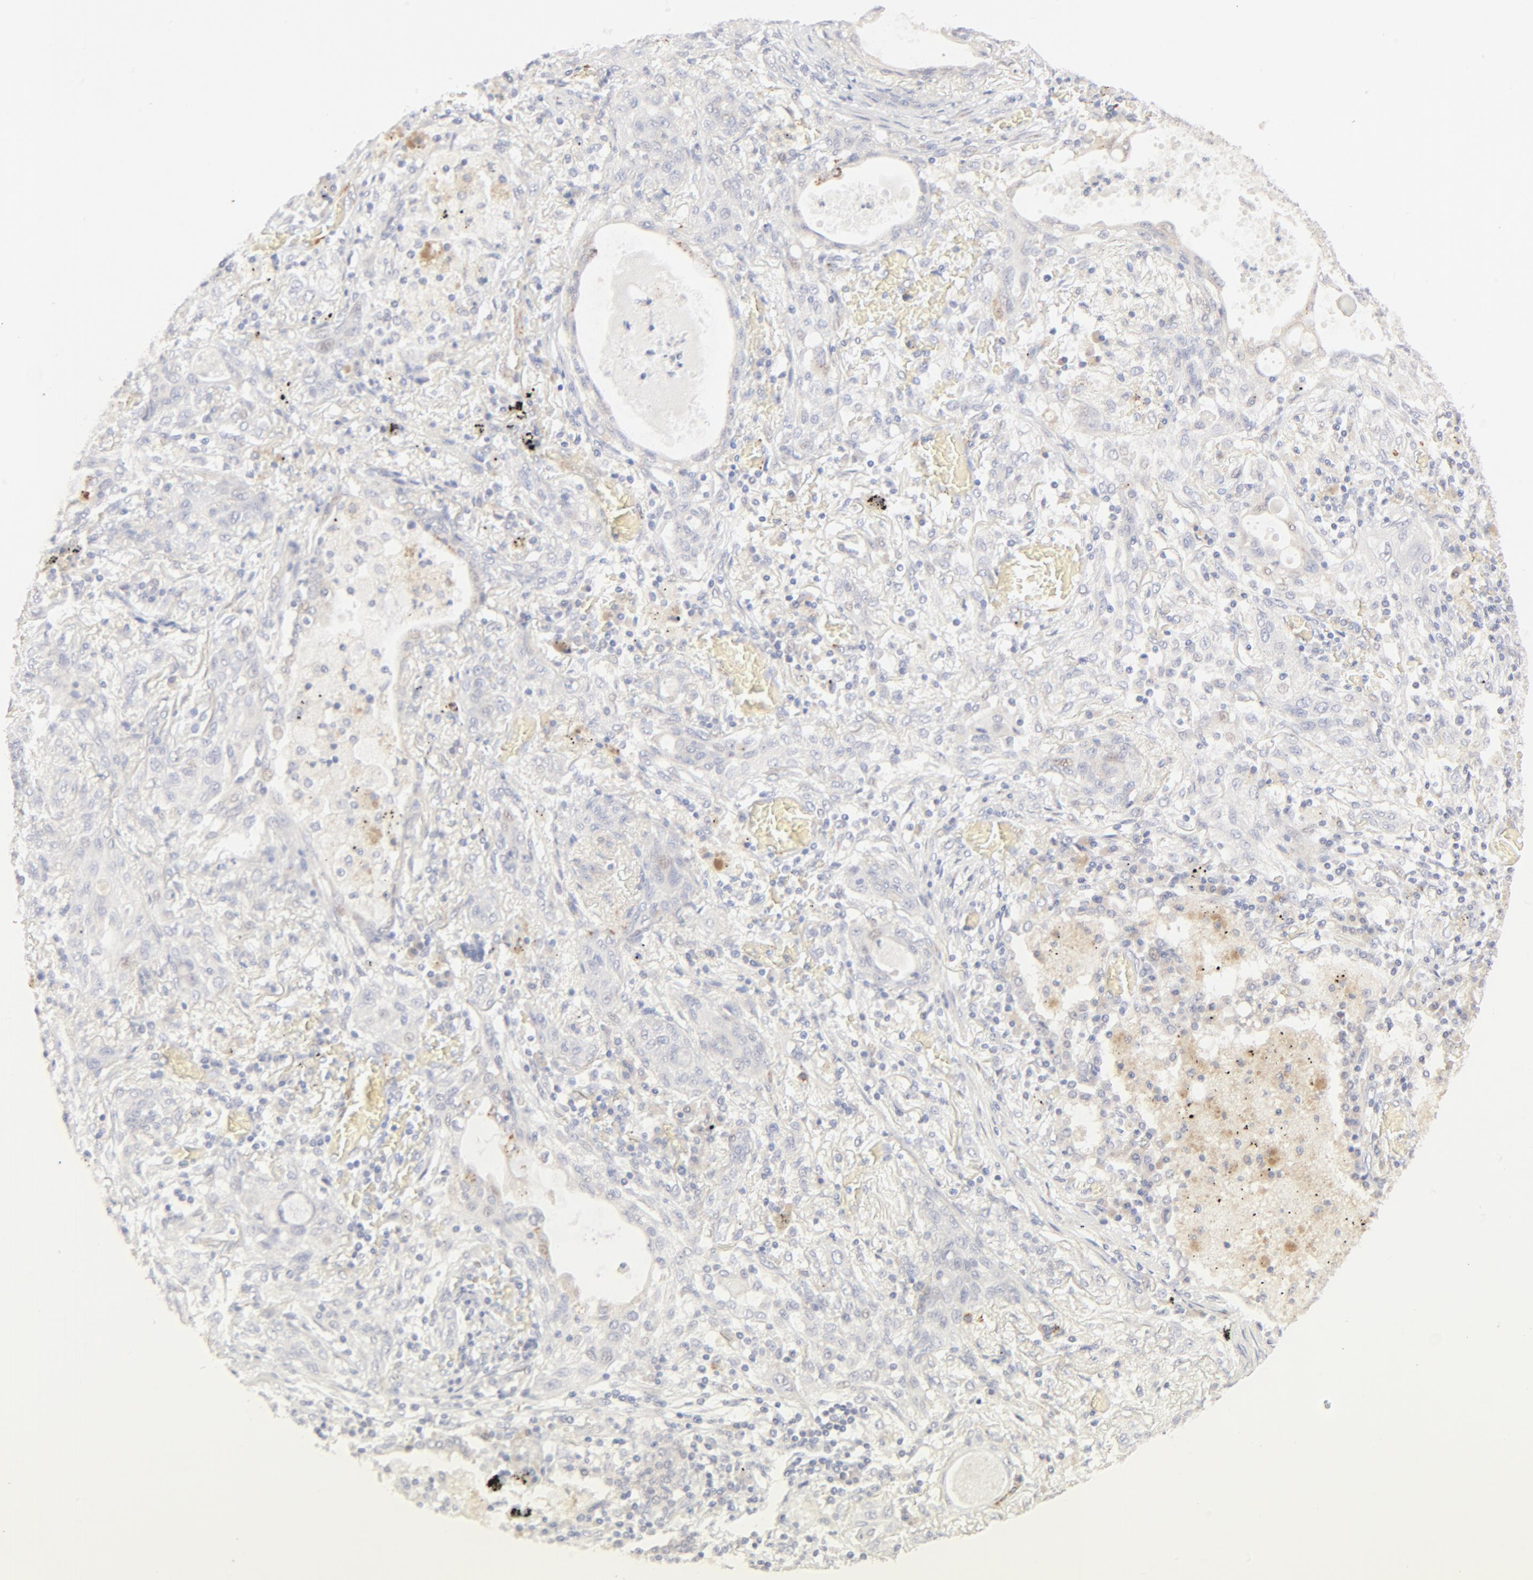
{"staining": {"intensity": "weak", "quantity": "<25%", "location": "cytoplasmic/membranous"}, "tissue": "lung cancer", "cell_type": "Tumor cells", "image_type": "cancer", "snomed": [{"axis": "morphology", "description": "Squamous cell carcinoma, NOS"}, {"axis": "topography", "description": "Lung"}], "caption": "Tumor cells show no significant protein positivity in squamous cell carcinoma (lung).", "gene": "NKX2-2", "patient": {"sex": "female", "age": 47}}